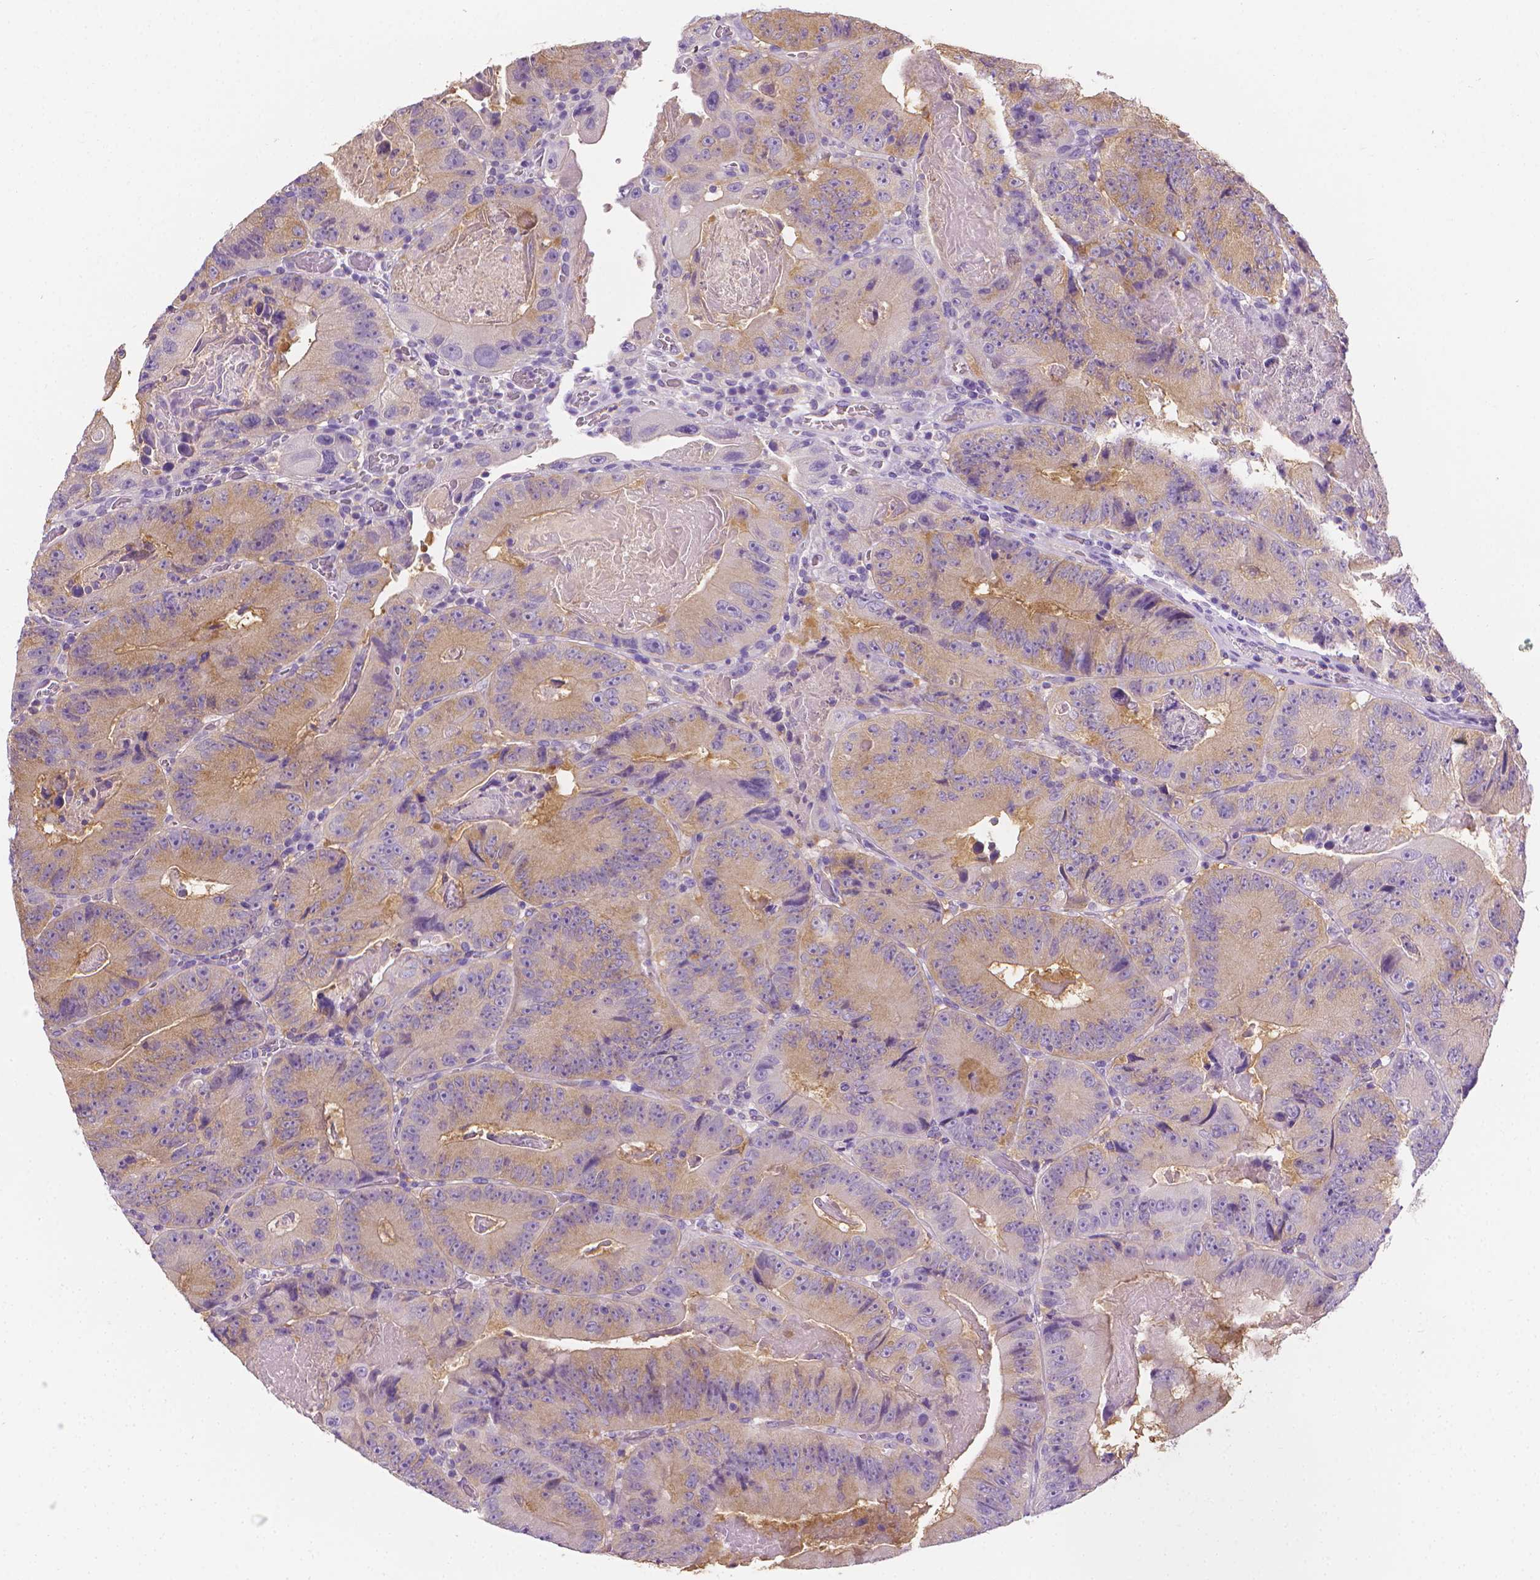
{"staining": {"intensity": "weak", "quantity": ">75%", "location": "cytoplasmic/membranous"}, "tissue": "colorectal cancer", "cell_type": "Tumor cells", "image_type": "cancer", "snomed": [{"axis": "morphology", "description": "Adenocarcinoma, NOS"}, {"axis": "topography", "description": "Colon"}], "caption": "Immunohistochemical staining of human adenocarcinoma (colorectal) demonstrates weak cytoplasmic/membranous protein positivity in about >75% of tumor cells. The staining is performed using DAB (3,3'-diaminobenzidine) brown chromogen to label protein expression. The nuclei are counter-stained blue using hematoxylin.", "gene": "FASN", "patient": {"sex": "female", "age": 86}}